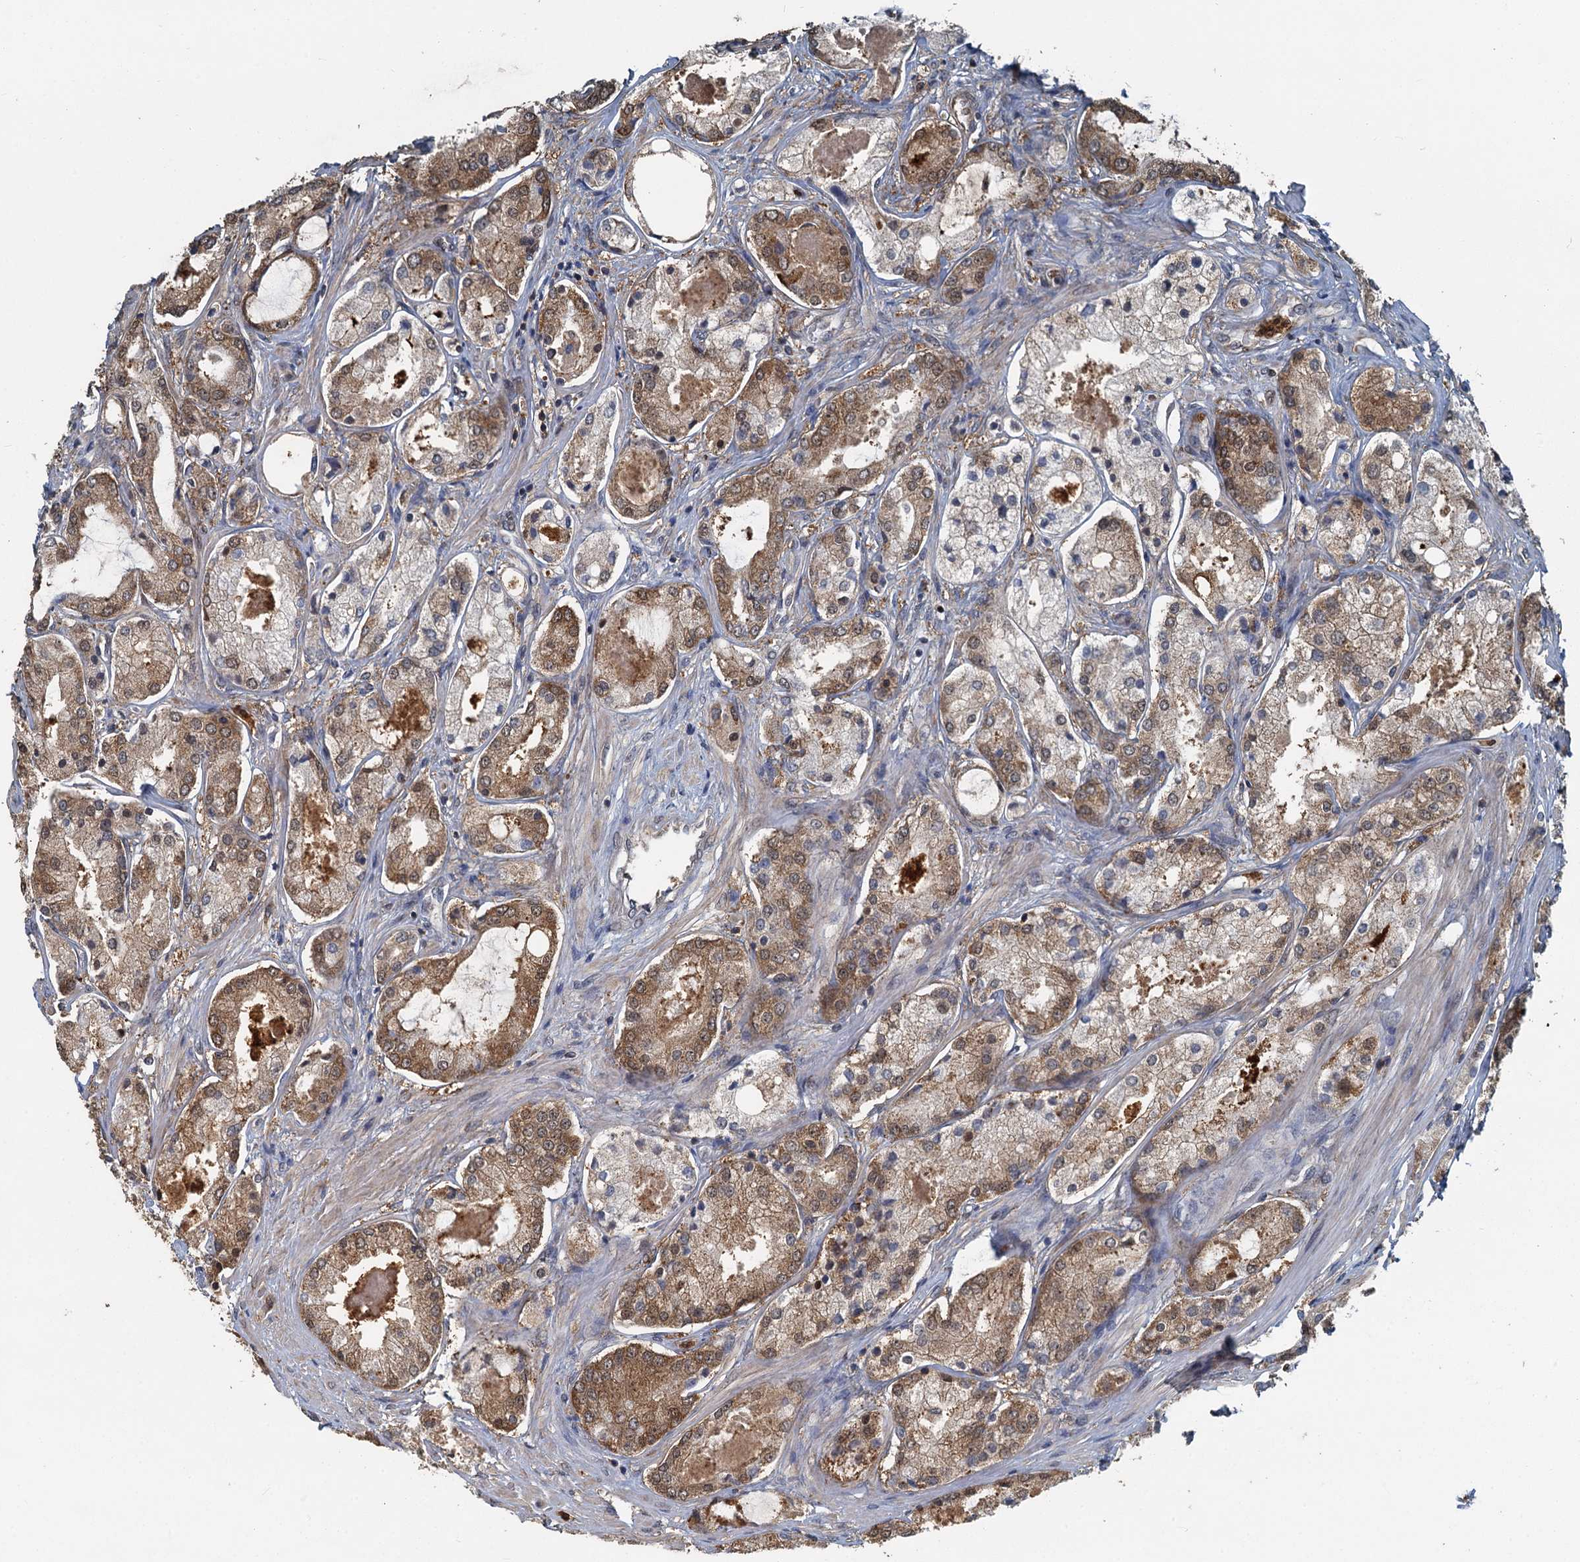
{"staining": {"intensity": "moderate", "quantity": "25%-75%", "location": "cytoplasmic/membranous"}, "tissue": "prostate cancer", "cell_type": "Tumor cells", "image_type": "cancer", "snomed": [{"axis": "morphology", "description": "Adenocarcinoma, Low grade"}, {"axis": "topography", "description": "Prostate"}], "caption": "Immunohistochemistry photomicrograph of neoplastic tissue: human prostate cancer stained using IHC reveals medium levels of moderate protein expression localized specifically in the cytoplasmic/membranous of tumor cells, appearing as a cytoplasmic/membranous brown color.", "gene": "GPI", "patient": {"sex": "male", "age": 68}}